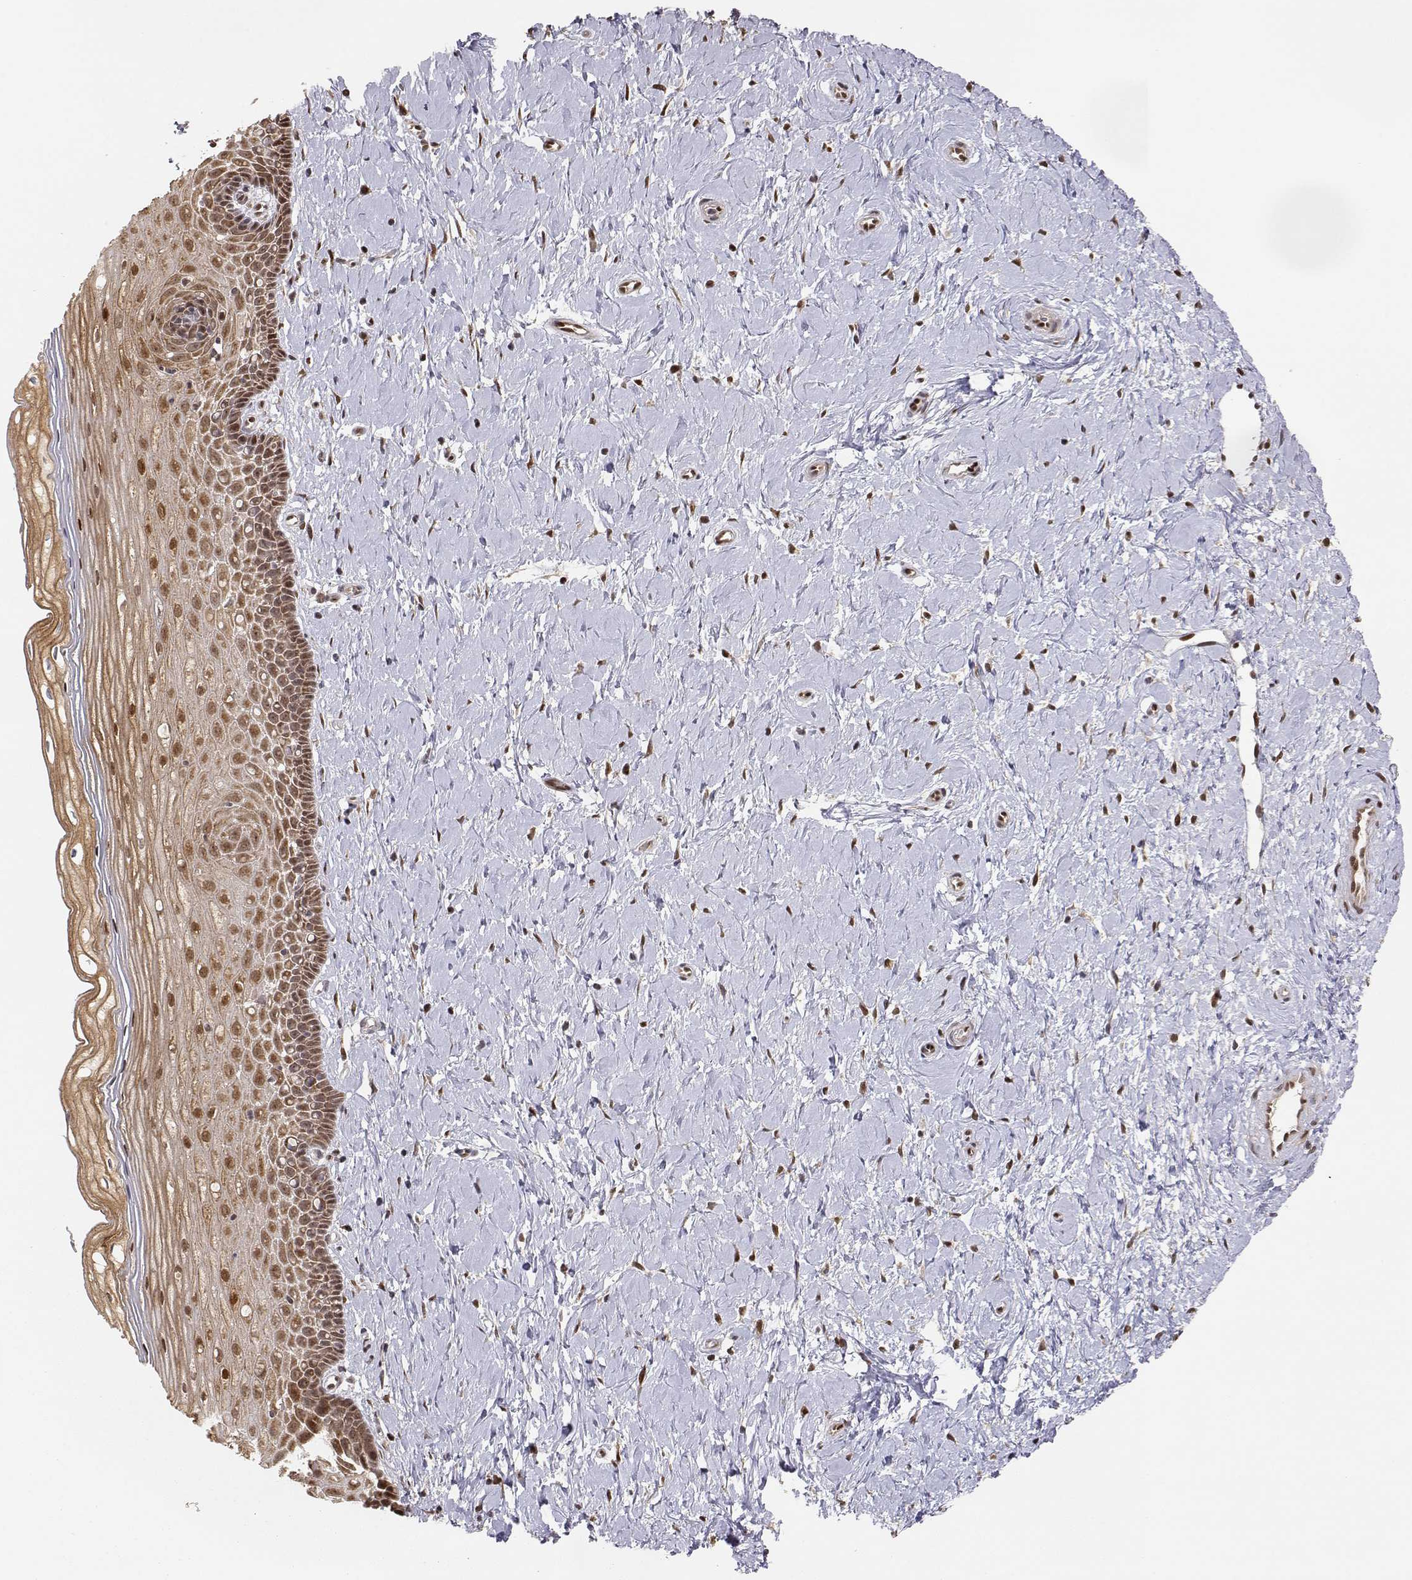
{"staining": {"intensity": "strong", "quantity": ">75%", "location": "cytoplasmic/membranous,nuclear"}, "tissue": "cervix", "cell_type": "Glandular cells", "image_type": "normal", "snomed": [{"axis": "morphology", "description": "Normal tissue, NOS"}, {"axis": "topography", "description": "Cervix"}], "caption": "Strong cytoplasmic/membranous,nuclear positivity for a protein is present in approximately >75% of glandular cells of unremarkable cervix using IHC.", "gene": "BRCA1", "patient": {"sex": "female", "age": 37}}